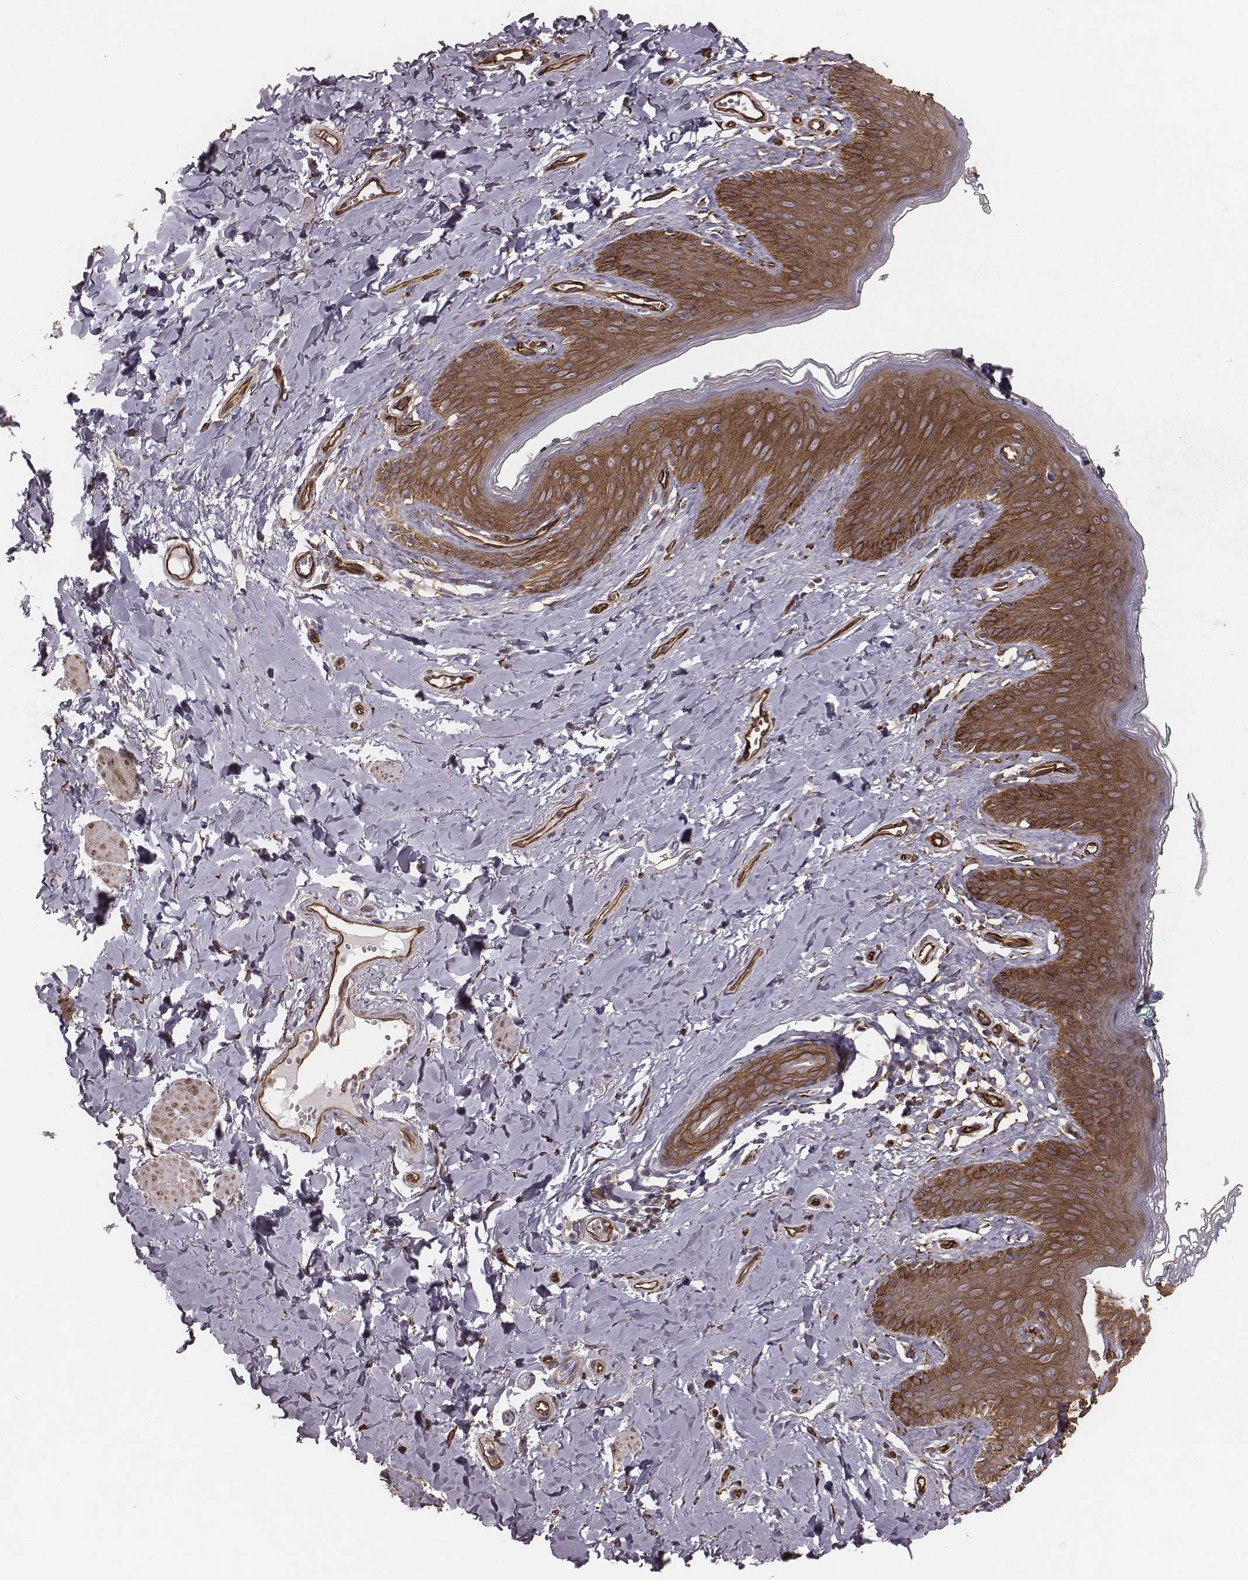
{"staining": {"intensity": "strong", "quantity": ">75%", "location": "cytoplasmic/membranous"}, "tissue": "skin", "cell_type": "Epidermal cells", "image_type": "normal", "snomed": [{"axis": "morphology", "description": "Normal tissue, NOS"}, {"axis": "topography", "description": "Vulva"}], "caption": "A brown stain highlights strong cytoplasmic/membranous staining of a protein in epidermal cells of normal skin. (Stains: DAB in brown, nuclei in blue, Microscopy: brightfield microscopy at high magnification).", "gene": "PALMD", "patient": {"sex": "female", "age": 66}}